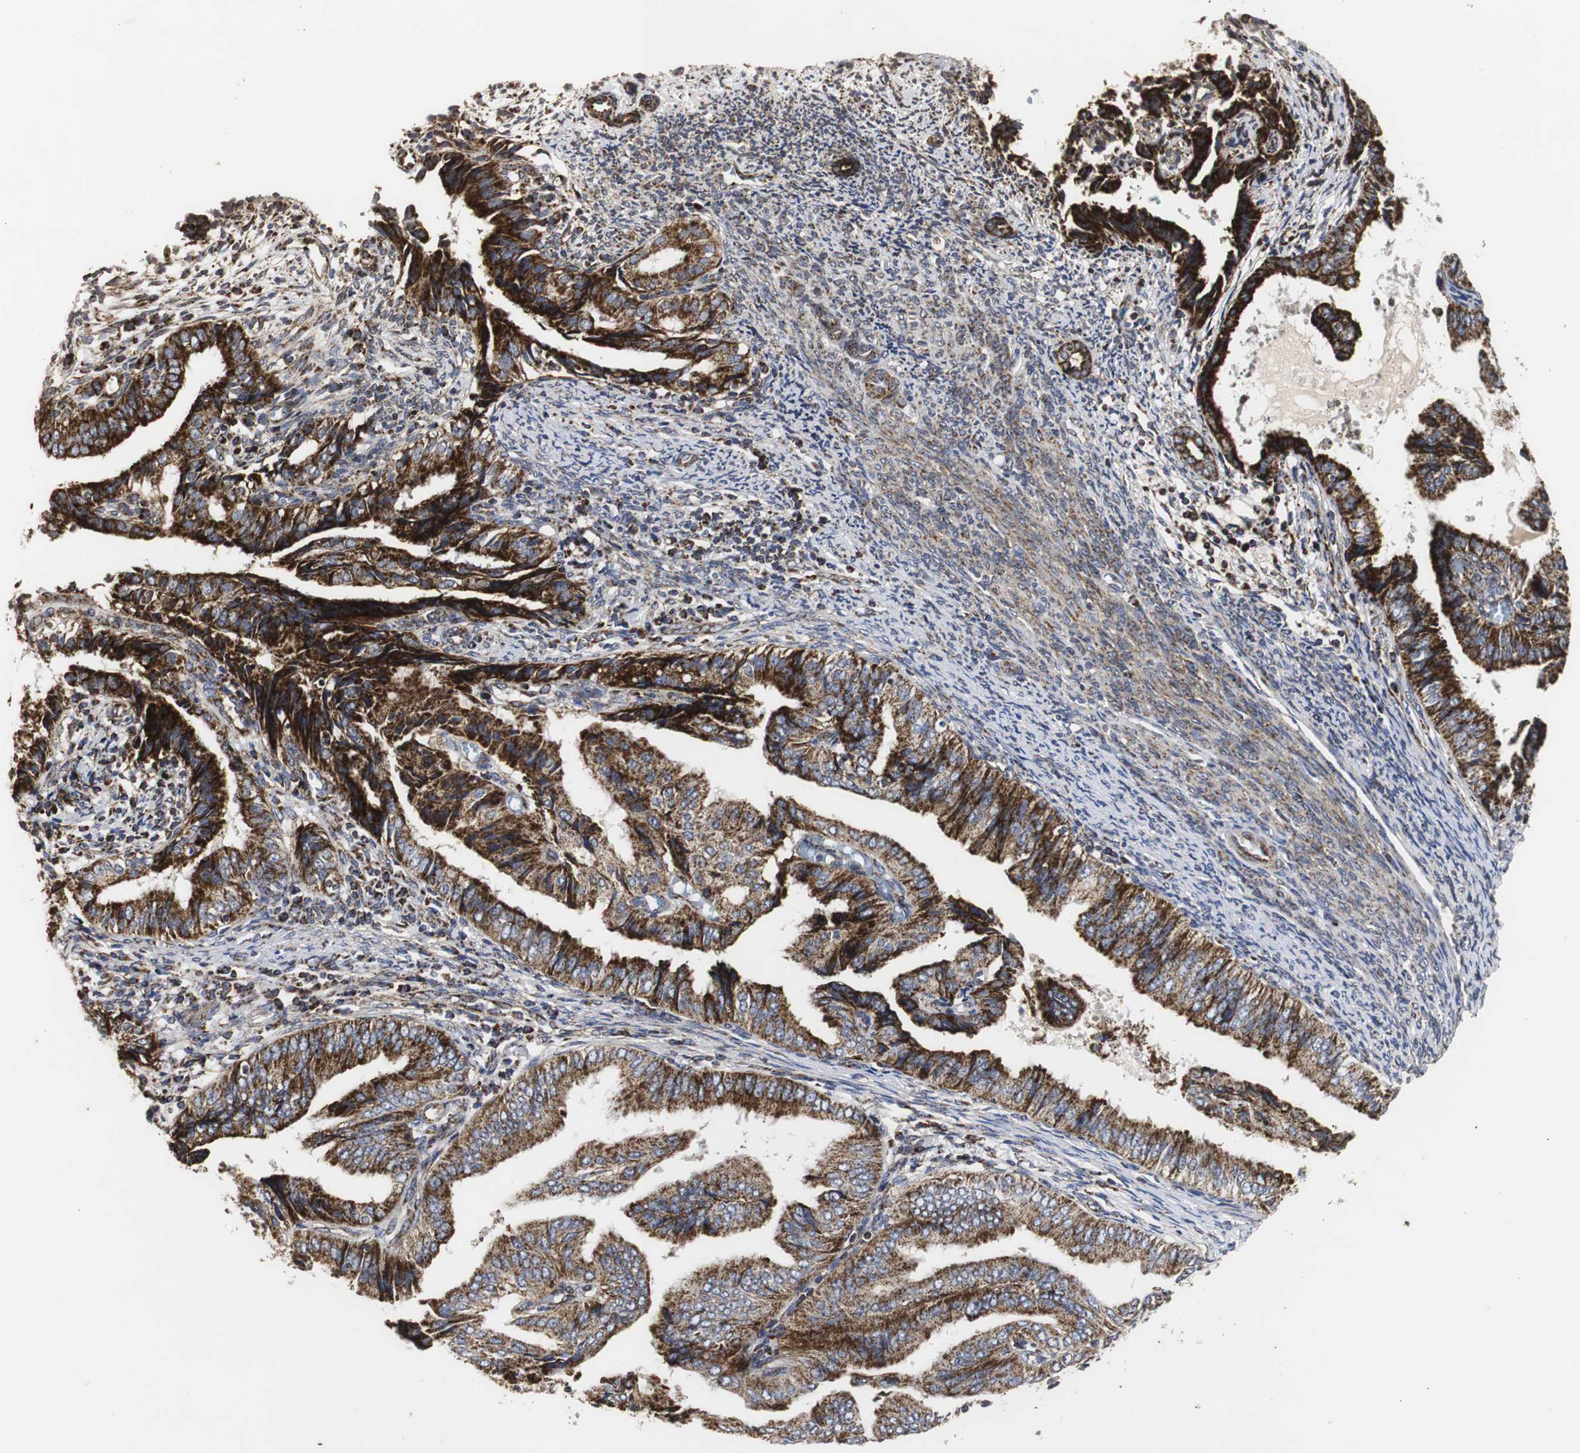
{"staining": {"intensity": "strong", "quantity": ">75%", "location": "cytoplasmic/membranous"}, "tissue": "endometrial cancer", "cell_type": "Tumor cells", "image_type": "cancer", "snomed": [{"axis": "morphology", "description": "Adenocarcinoma, NOS"}, {"axis": "topography", "description": "Endometrium"}], "caption": "Endometrial cancer stained with a protein marker demonstrates strong staining in tumor cells.", "gene": "HSD17B10", "patient": {"sex": "female", "age": 58}}